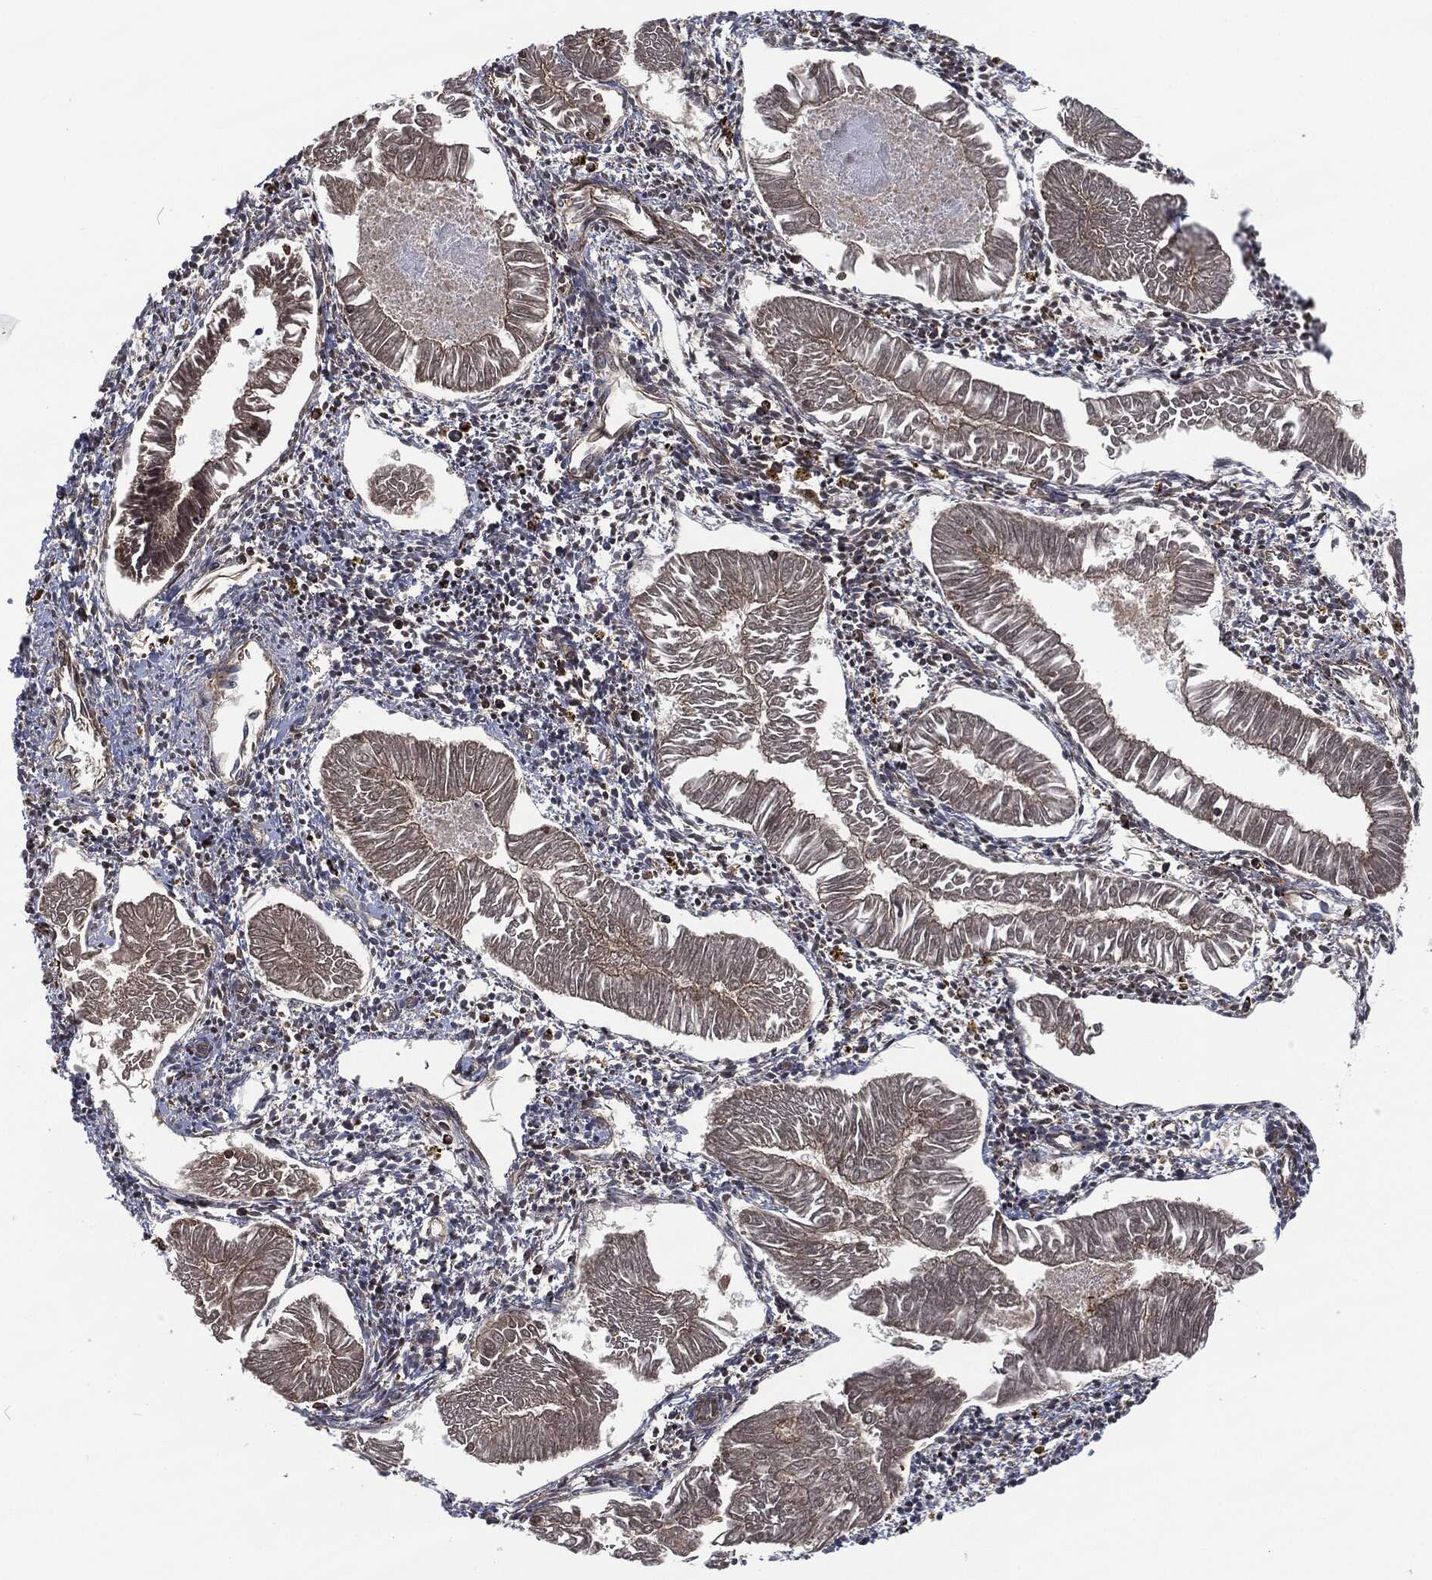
{"staining": {"intensity": "moderate", "quantity": "<25%", "location": "cytoplasmic/membranous"}, "tissue": "endometrial cancer", "cell_type": "Tumor cells", "image_type": "cancer", "snomed": [{"axis": "morphology", "description": "Adenocarcinoma, NOS"}, {"axis": "topography", "description": "Endometrium"}], "caption": "High-magnification brightfield microscopy of endometrial cancer (adenocarcinoma) stained with DAB (3,3'-diaminobenzidine) (brown) and counterstained with hematoxylin (blue). tumor cells exhibit moderate cytoplasmic/membranous positivity is appreciated in approximately<25% of cells.", "gene": "LGALS9", "patient": {"sex": "female", "age": 53}}